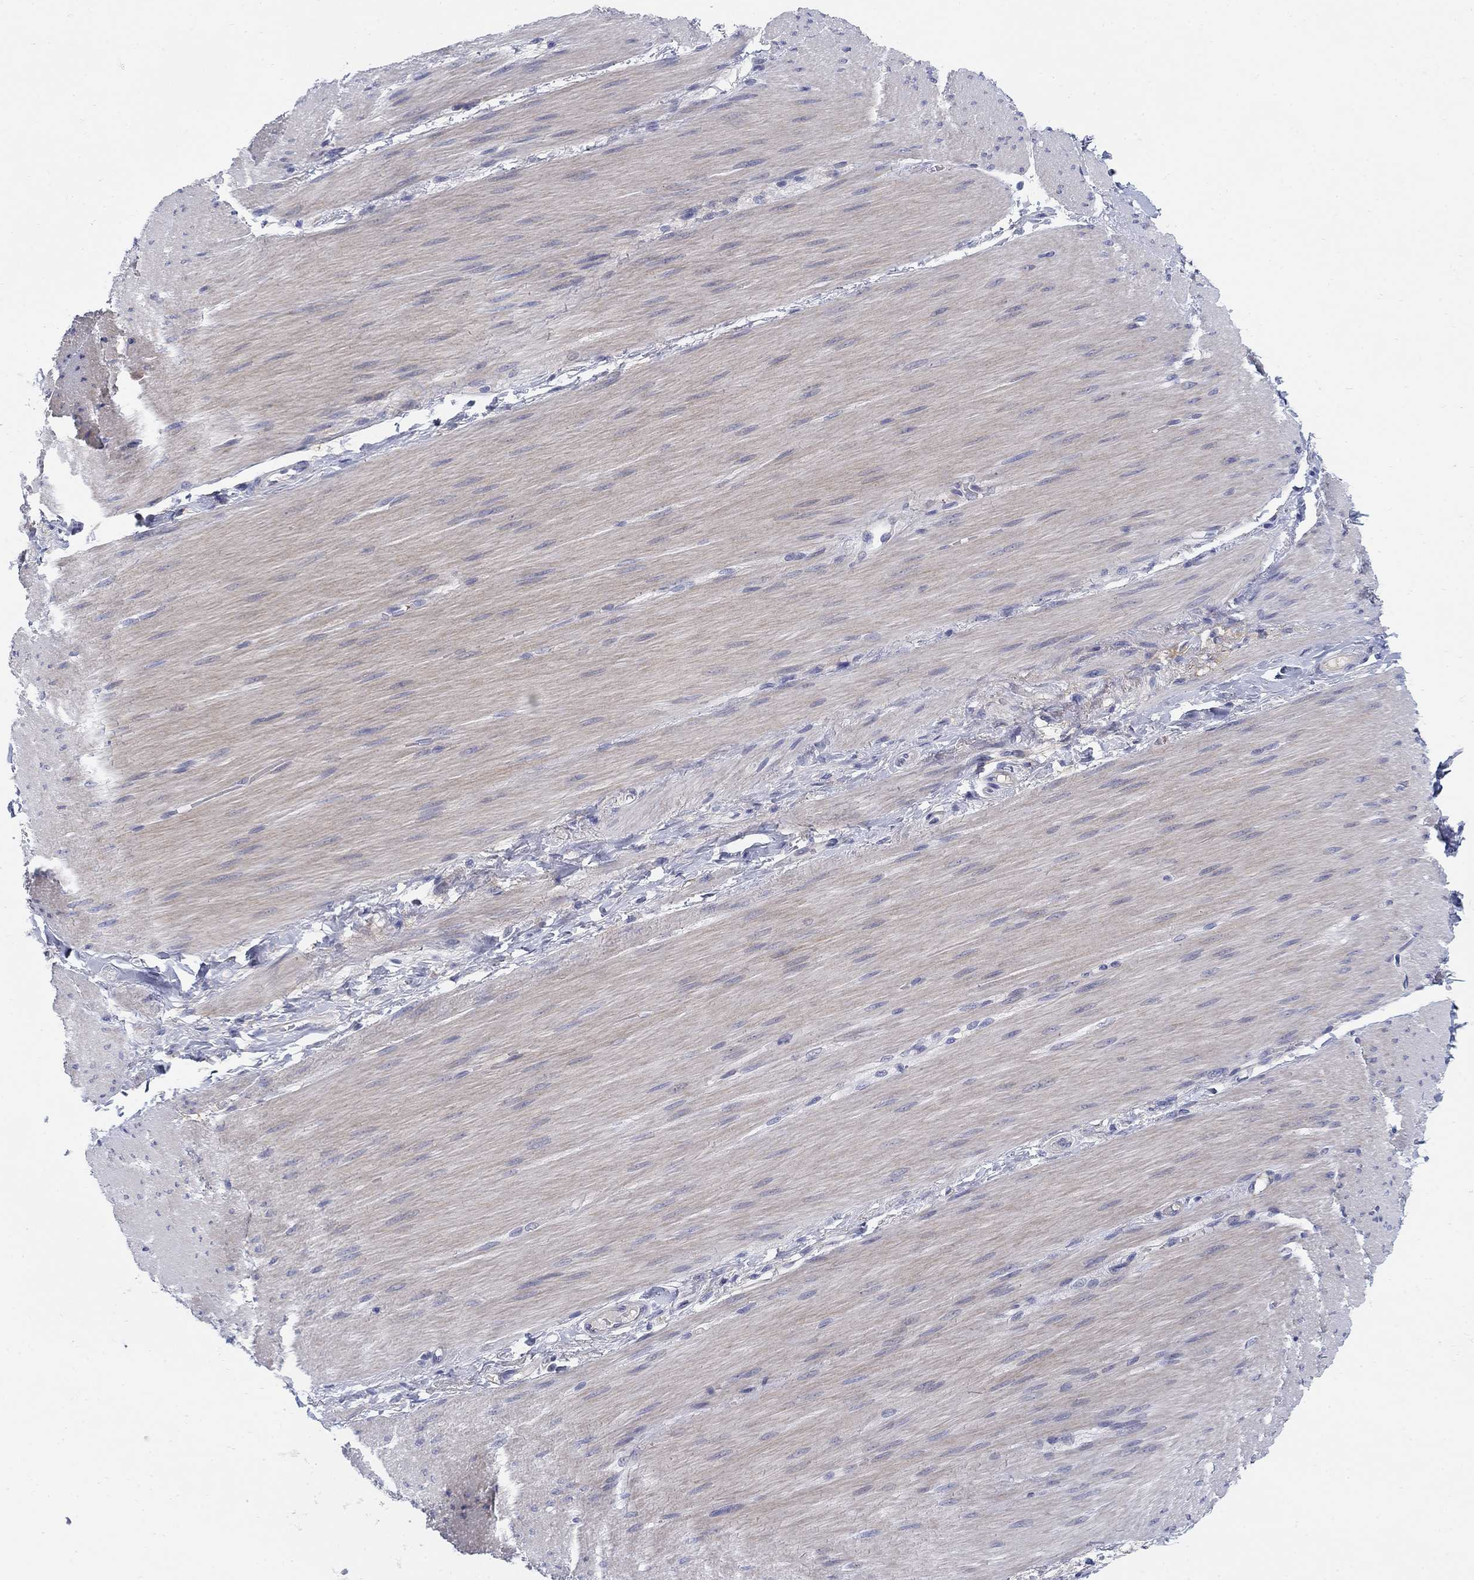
{"staining": {"intensity": "negative", "quantity": "none", "location": "none"}, "tissue": "adipose tissue", "cell_type": "Adipocytes", "image_type": "normal", "snomed": [{"axis": "morphology", "description": "Normal tissue, NOS"}, {"axis": "topography", "description": "Smooth muscle"}, {"axis": "topography", "description": "Duodenum"}, {"axis": "topography", "description": "Peripheral nerve tissue"}], "caption": "Adipocytes show no significant protein positivity in normal adipose tissue. (Stains: DAB immunohistochemistry with hematoxylin counter stain, Microscopy: brightfield microscopy at high magnification).", "gene": "HEATR4", "patient": {"sex": "female", "age": 61}}